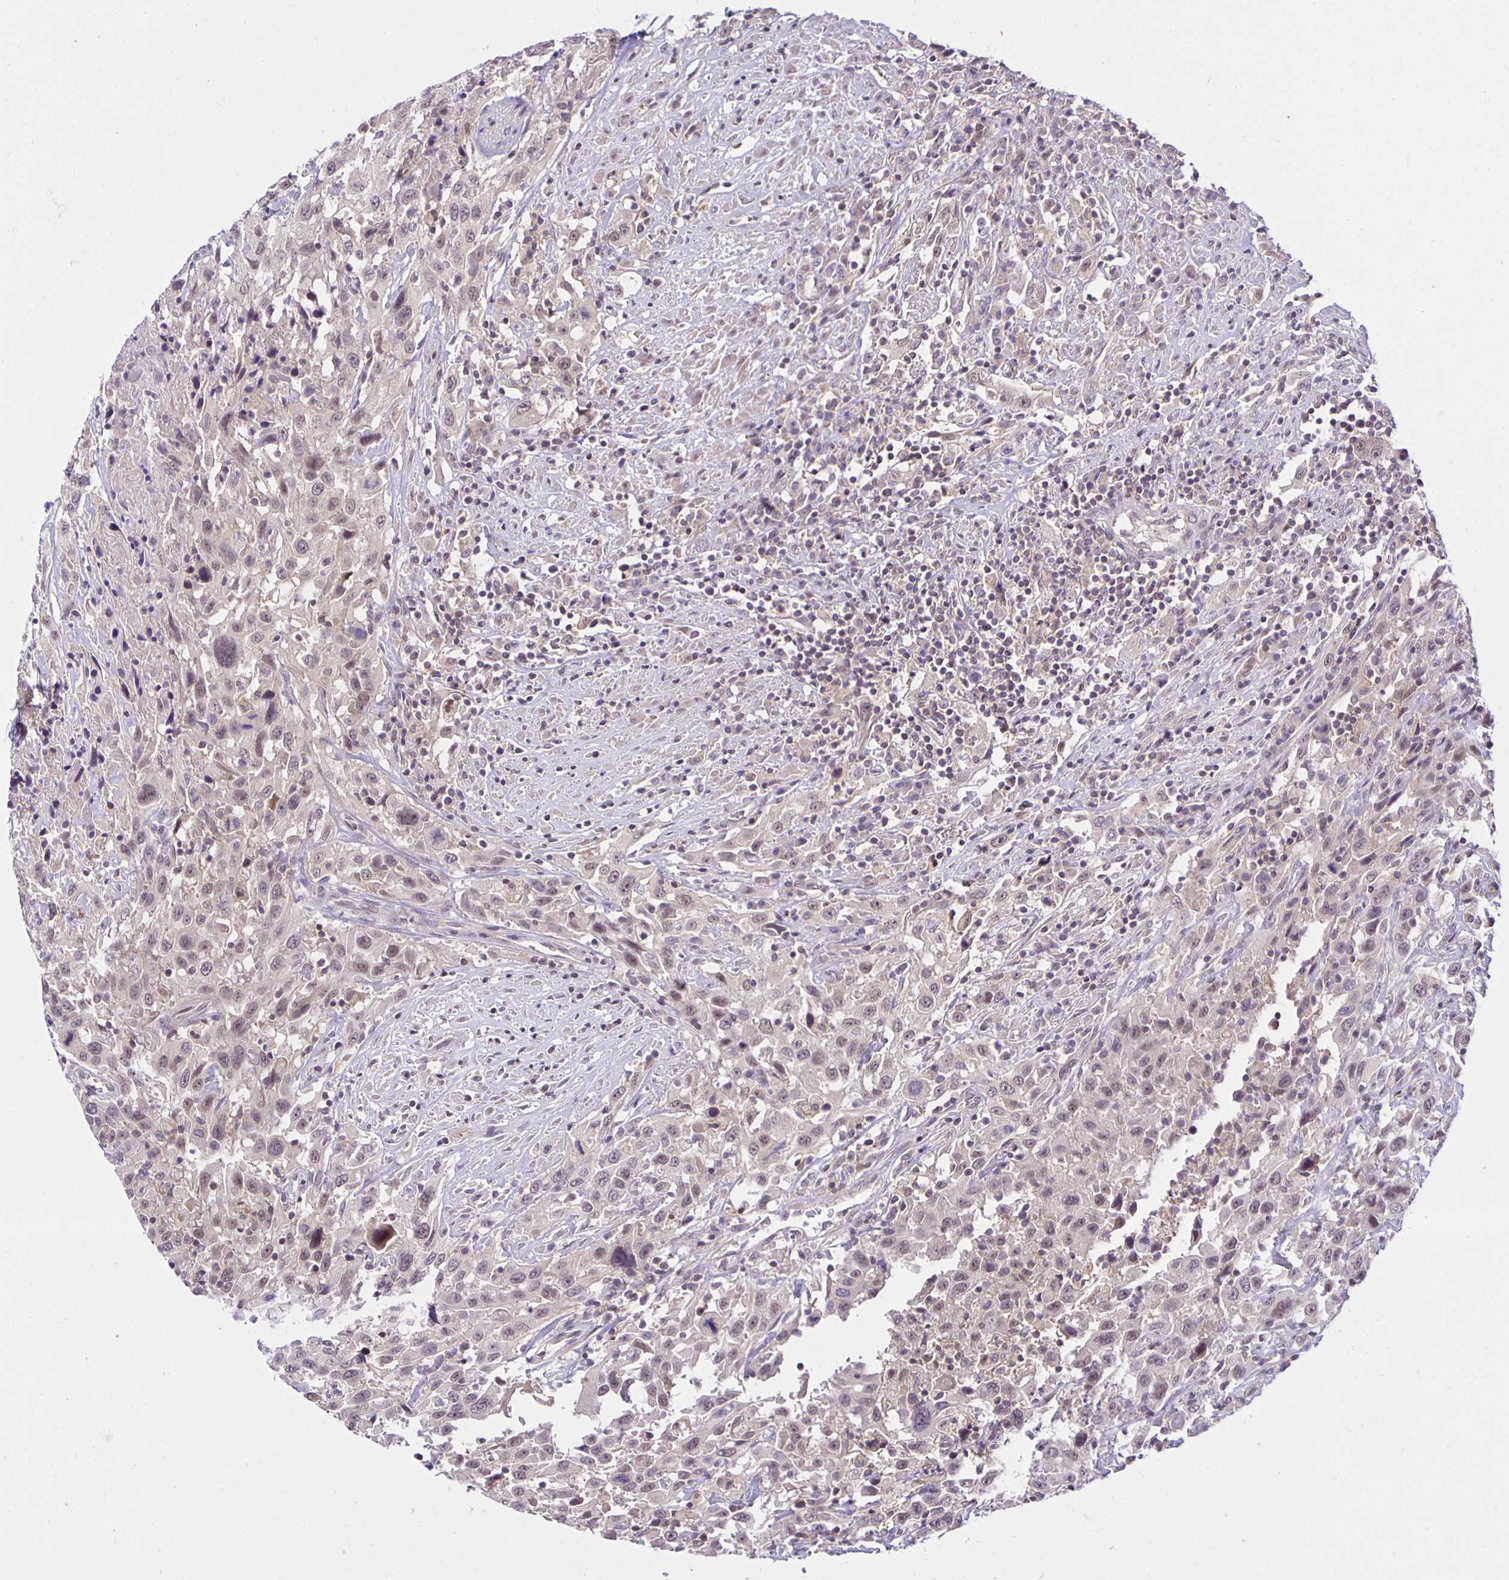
{"staining": {"intensity": "weak", "quantity": ">75%", "location": "nuclear"}, "tissue": "urothelial cancer", "cell_type": "Tumor cells", "image_type": "cancer", "snomed": [{"axis": "morphology", "description": "Urothelial carcinoma, High grade"}, {"axis": "topography", "description": "Urinary bladder"}], "caption": "This photomicrograph reveals immunohistochemistry (IHC) staining of urothelial cancer, with low weak nuclear expression in approximately >75% of tumor cells.", "gene": "MIEN1", "patient": {"sex": "male", "age": 61}}